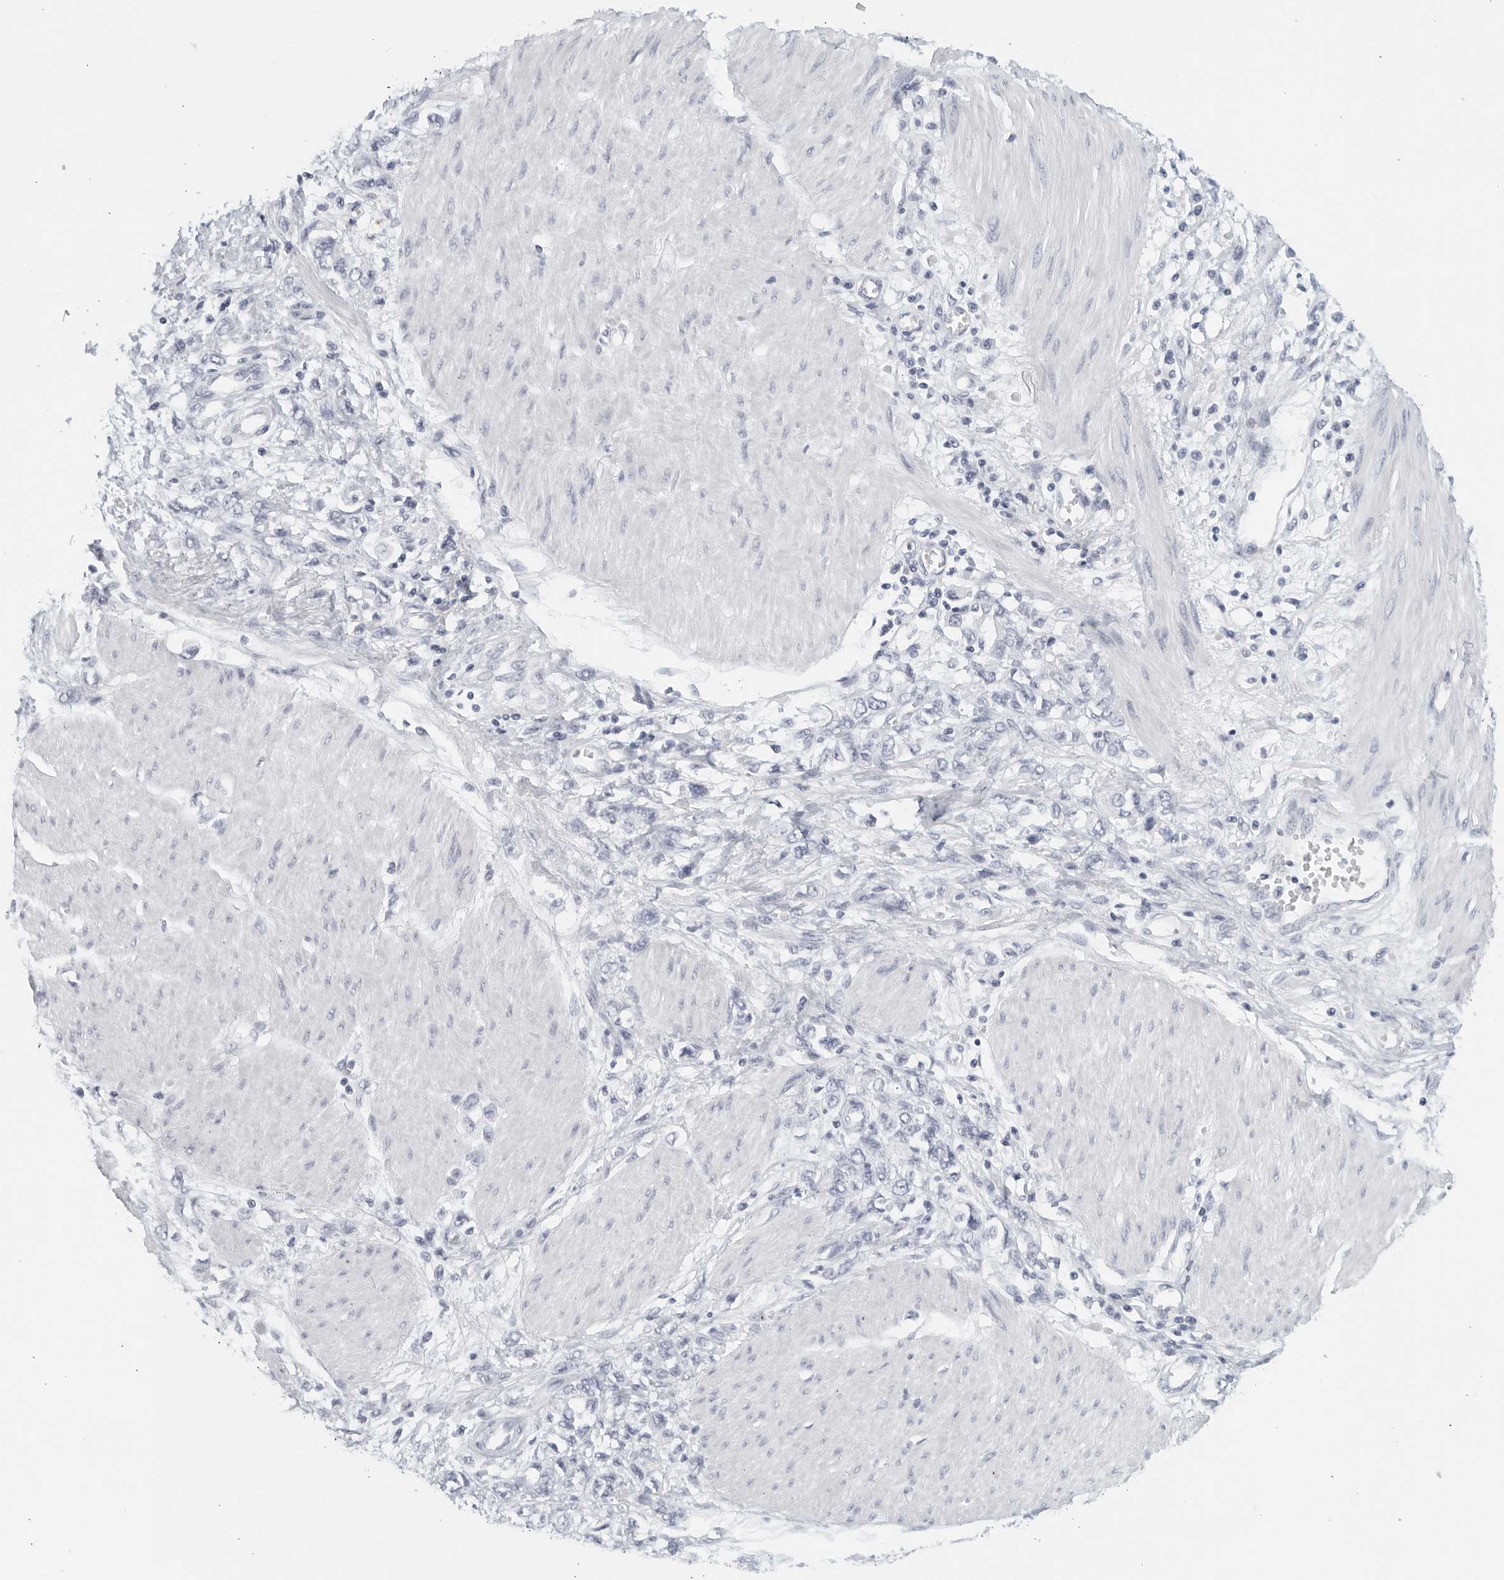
{"staining": {"intensity": "negative", "quantity": "none", "location": "none"}, "tissue": "stomach cancer", "cell_type": "Tumor cells", "image_type": "cancer", "snomed": [{"axis": "morphology", "description": "Adenocarcinoma, NOS"}, {"axis": "topography", "description": "Stomach"}], "caption": "High magnification brightfield microscopy of stomach cancer (adenocarcinoma) stained with DAB (brown) and counterstained with hematoxylin (blue): tumor cells show no significant expression.", "gene": "KLK7", "patient": {"sex": "female", "age": 76}}